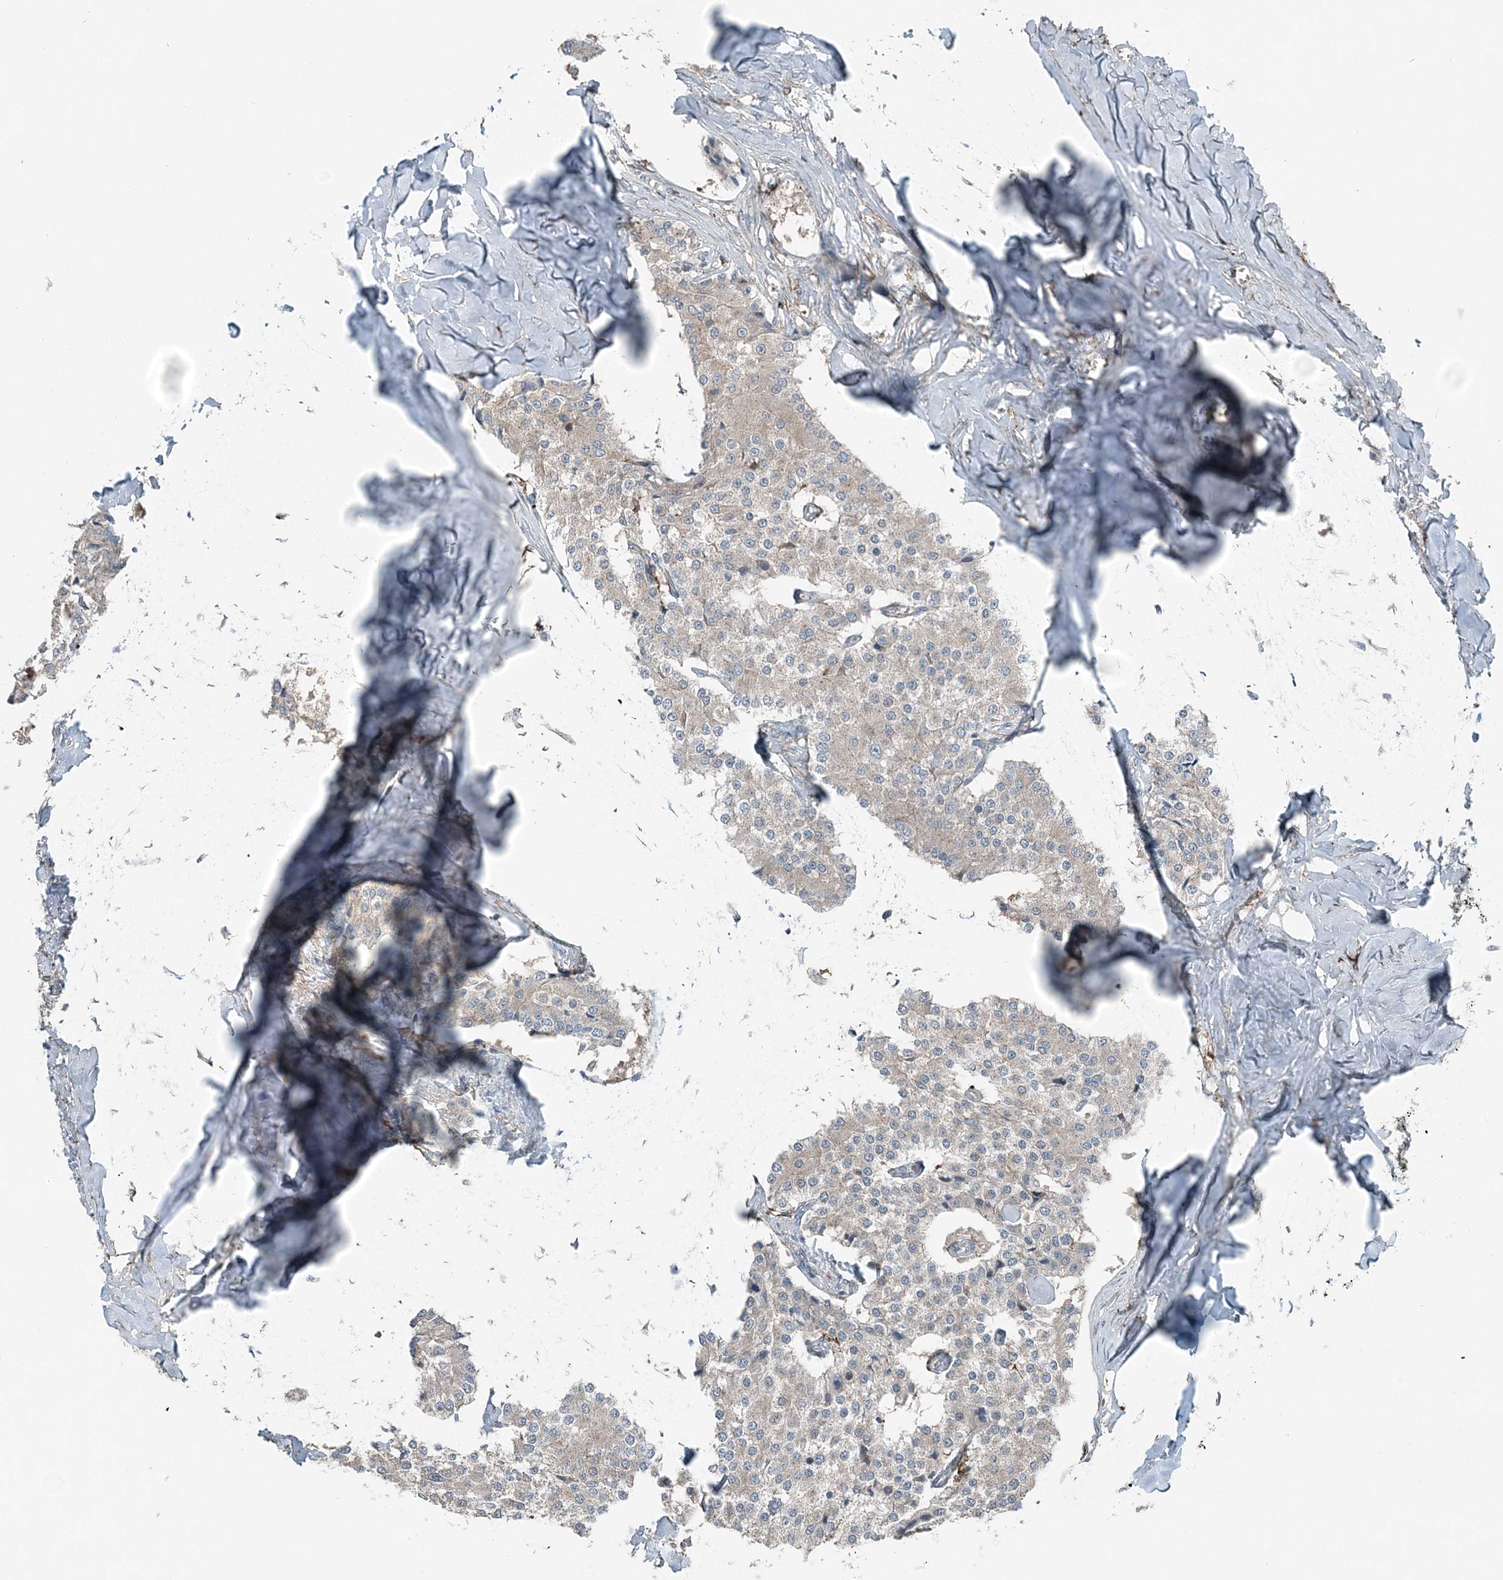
{"staining": {"intensity": "weak", "quantity": "<25%", "location": "cytoplasmic/membranous"}, "tissue": "carcinoid", "cell_type": "Tumor cells", "image_type": "cancer", "snomed": [{"axis": "morphology", "description": "Carcinoid, malignant, NOS"}, {"axis": "topography", "description": "Colon"}], "caption": "Protein analysis of carcinoid reveals no significant staining in tumor cells. The staining was performed using DAB to visualize the protein expression in brown, while the nuclei were stained in blue with hematoxylin (Magnification: 20x).", "gene": "KY", "patient": {"sex": "female", "age": 52}}